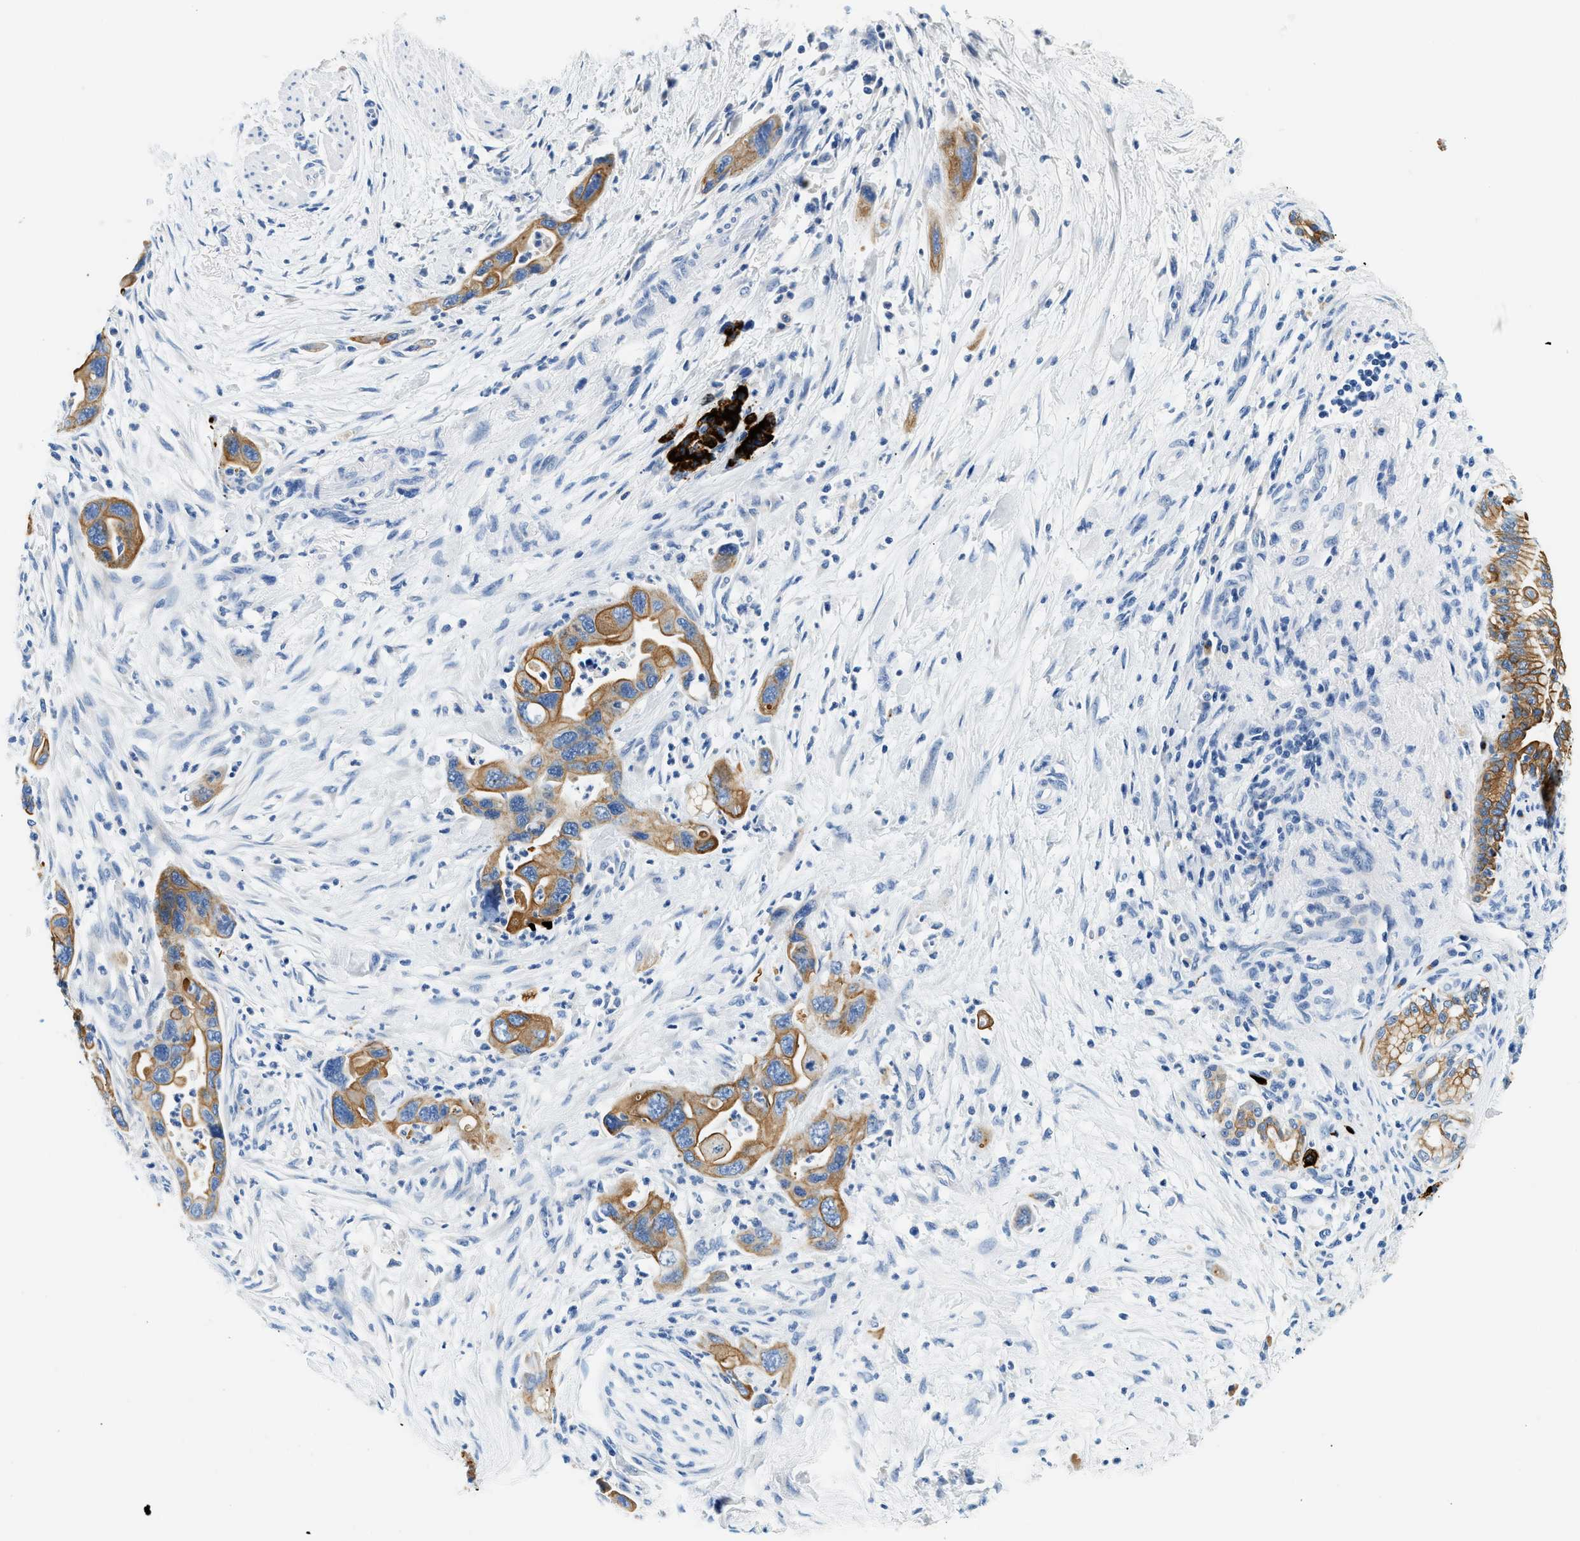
{"staining": {"intensity": "moderate", "quantity": ">75%", "location": "cytoplasmic/membranous"}, "tissue": "pancreatic cancer", "cell_type": "Tumor cells", "image_type": "cancer", "snomed": [{"axis": "morphology", "description": "Normal tissue, NOS"}, {"axis": "morphology", "description": "Adenocarcinoma, NOS"}, {"axis": "topography", "description": "Pancreas"}], "caption": "IHC staining of pancreatic adenocarcinoma, which shows medium levels of moderate cytoplasmic/membranous positivity in approximately >75% of tumor cells indicating moderate cytoplasmic/membranous protein staining. The staining was performed using DAB (brown) for protein detection and nuclei were counterstained in hematoxylin (blue).", "gene": "STXBP2", "patient": {"sex": "female", "age": 71}}